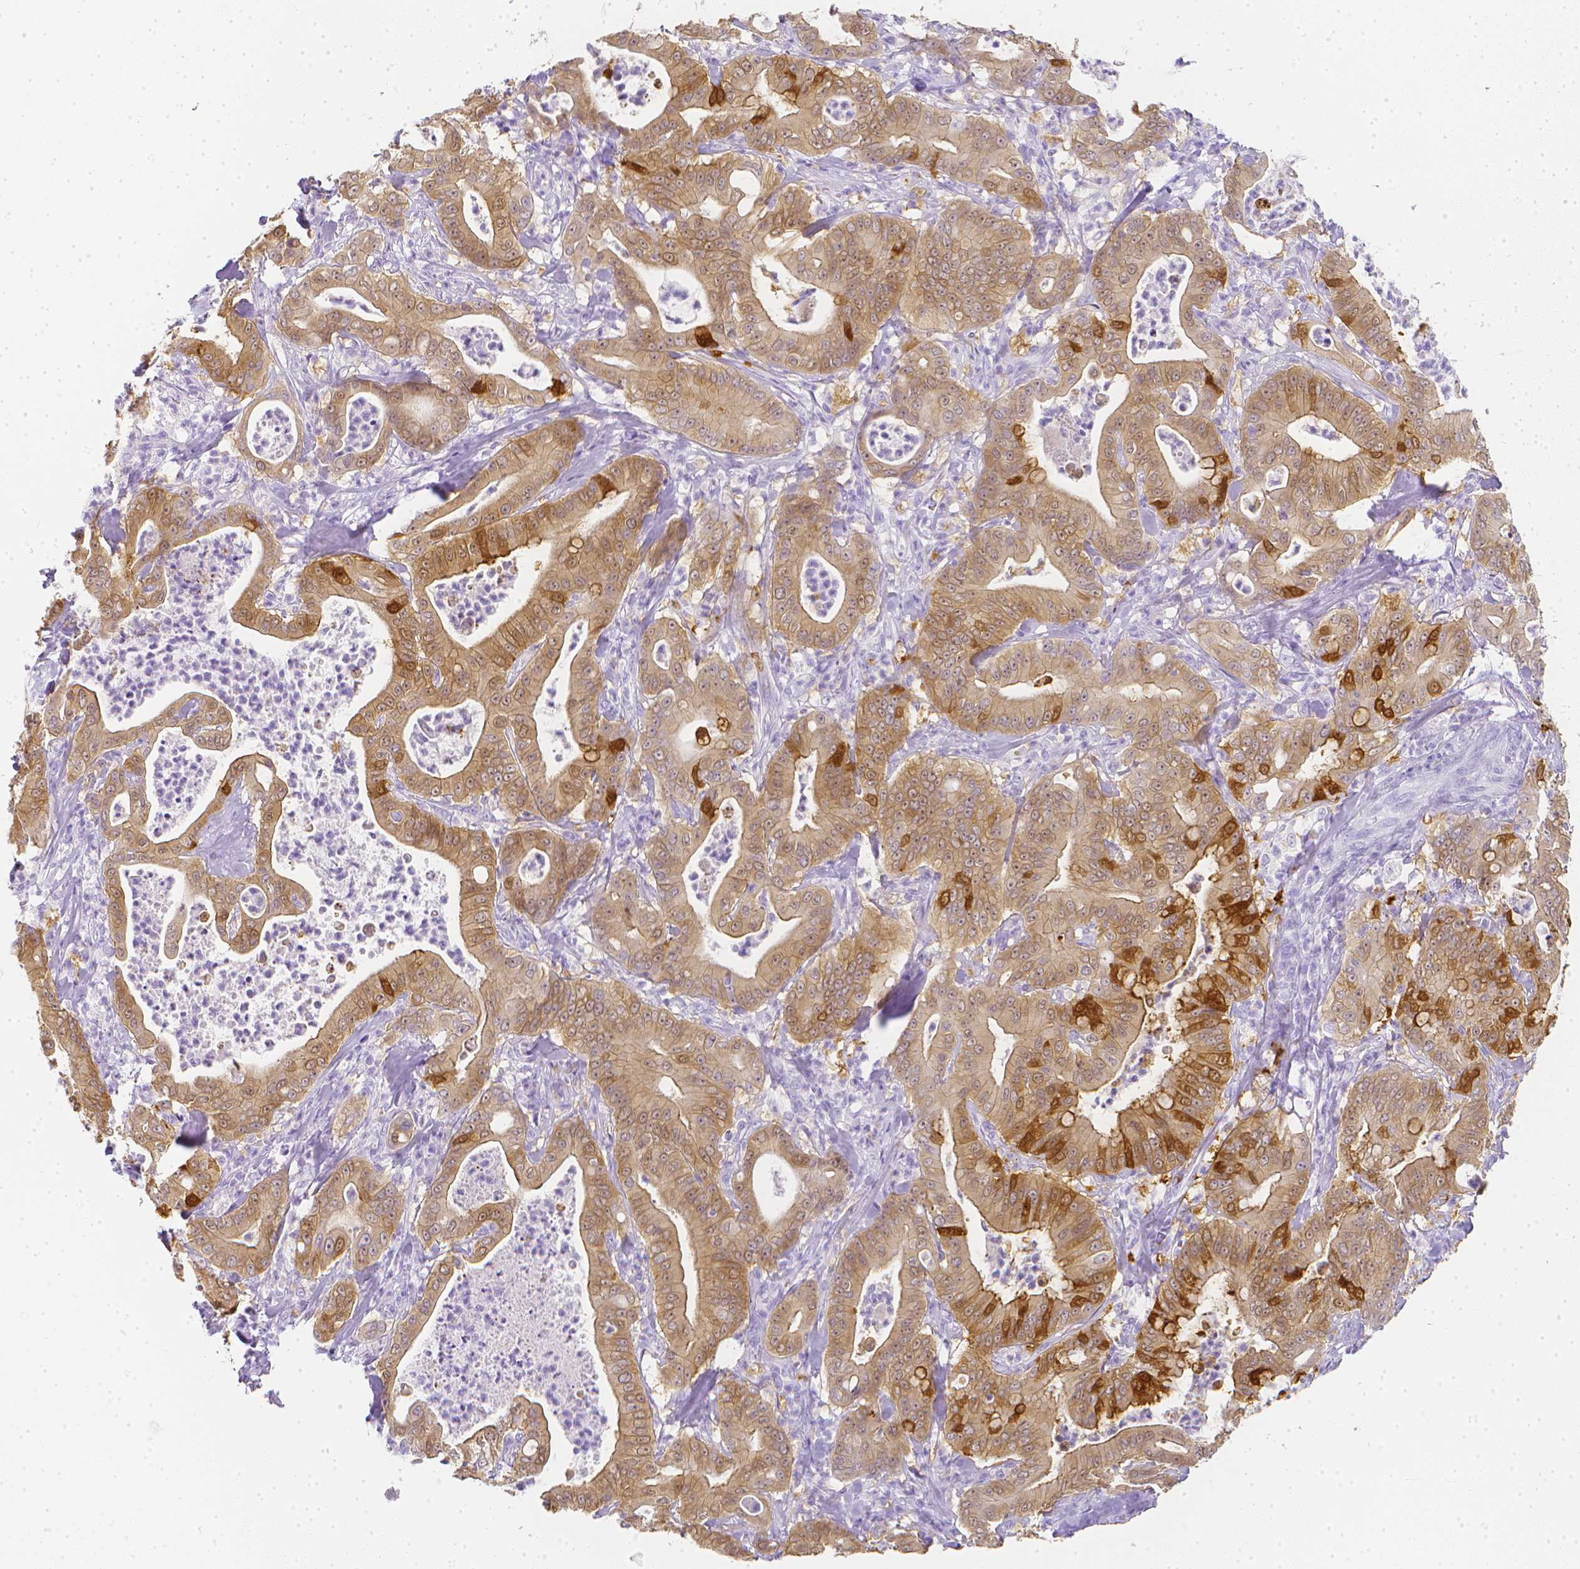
{"staining": {"intensity": "moderate", "quantity": ">75%", "location": "cytoplasmic/membranous,nuclear"}, "tissue": "pancreatic cancer", "cell_type": "Tumor cells", "image_type": "cancer", "snomed": [{"axis": "morphology", "description": "Adenocarcinoma, NOS"}, {"axis": "topography", "description": "Pancreas"}], "caption": "High-magnification brightfield microscopy of adenocarcinoma (pancreatic) stained with DAB (brown) and counterstained with hematoxylin (blue). tumor cells exhibit moderate cytoplasmic/membranous and nuclear expression is identified in about>75% of cells.", "gene": "LGALS4", "patient": {"sex": "male", "age": 71}}